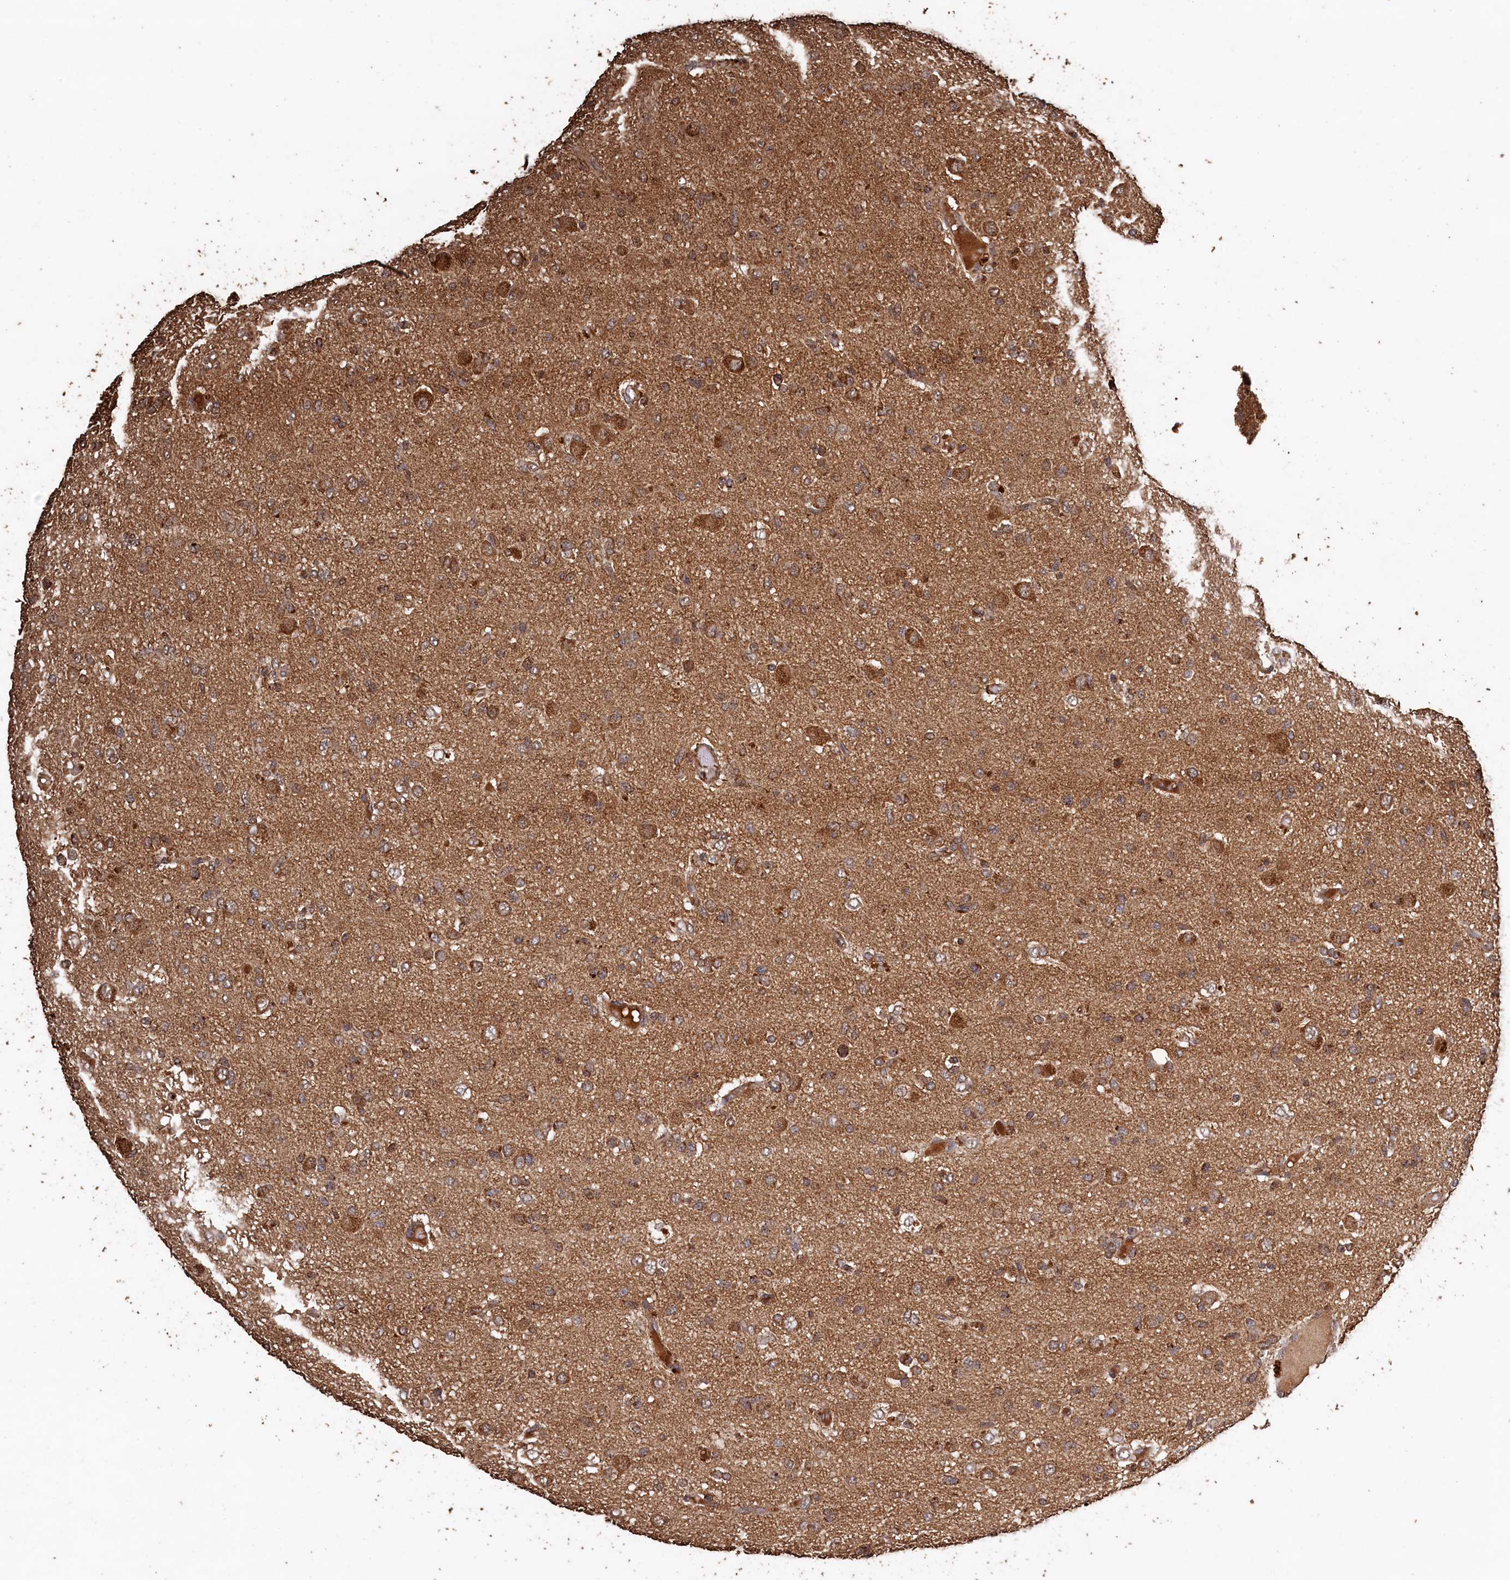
{"staining": {"intensity": "moderate", "quantity": ">75%", "location": "cytoplasmic/membranous"}, "tissue": "glioma", "cell_type": "Tumor cells", "image_type": "cancer", "snomed": [{"axis": "morphology", "description": "Glioma, malignant, High grade"}, {"axis": "topography", "description": "Brain"}], "caption": "A medium amount of moderate cytoplasmic/membranous staining is identified in about >75% of tumor cells in glioma tissue. Nuclei are stained in blue.", "gene": "SNX33", "patient": {"sex": "female", "age": 59}}